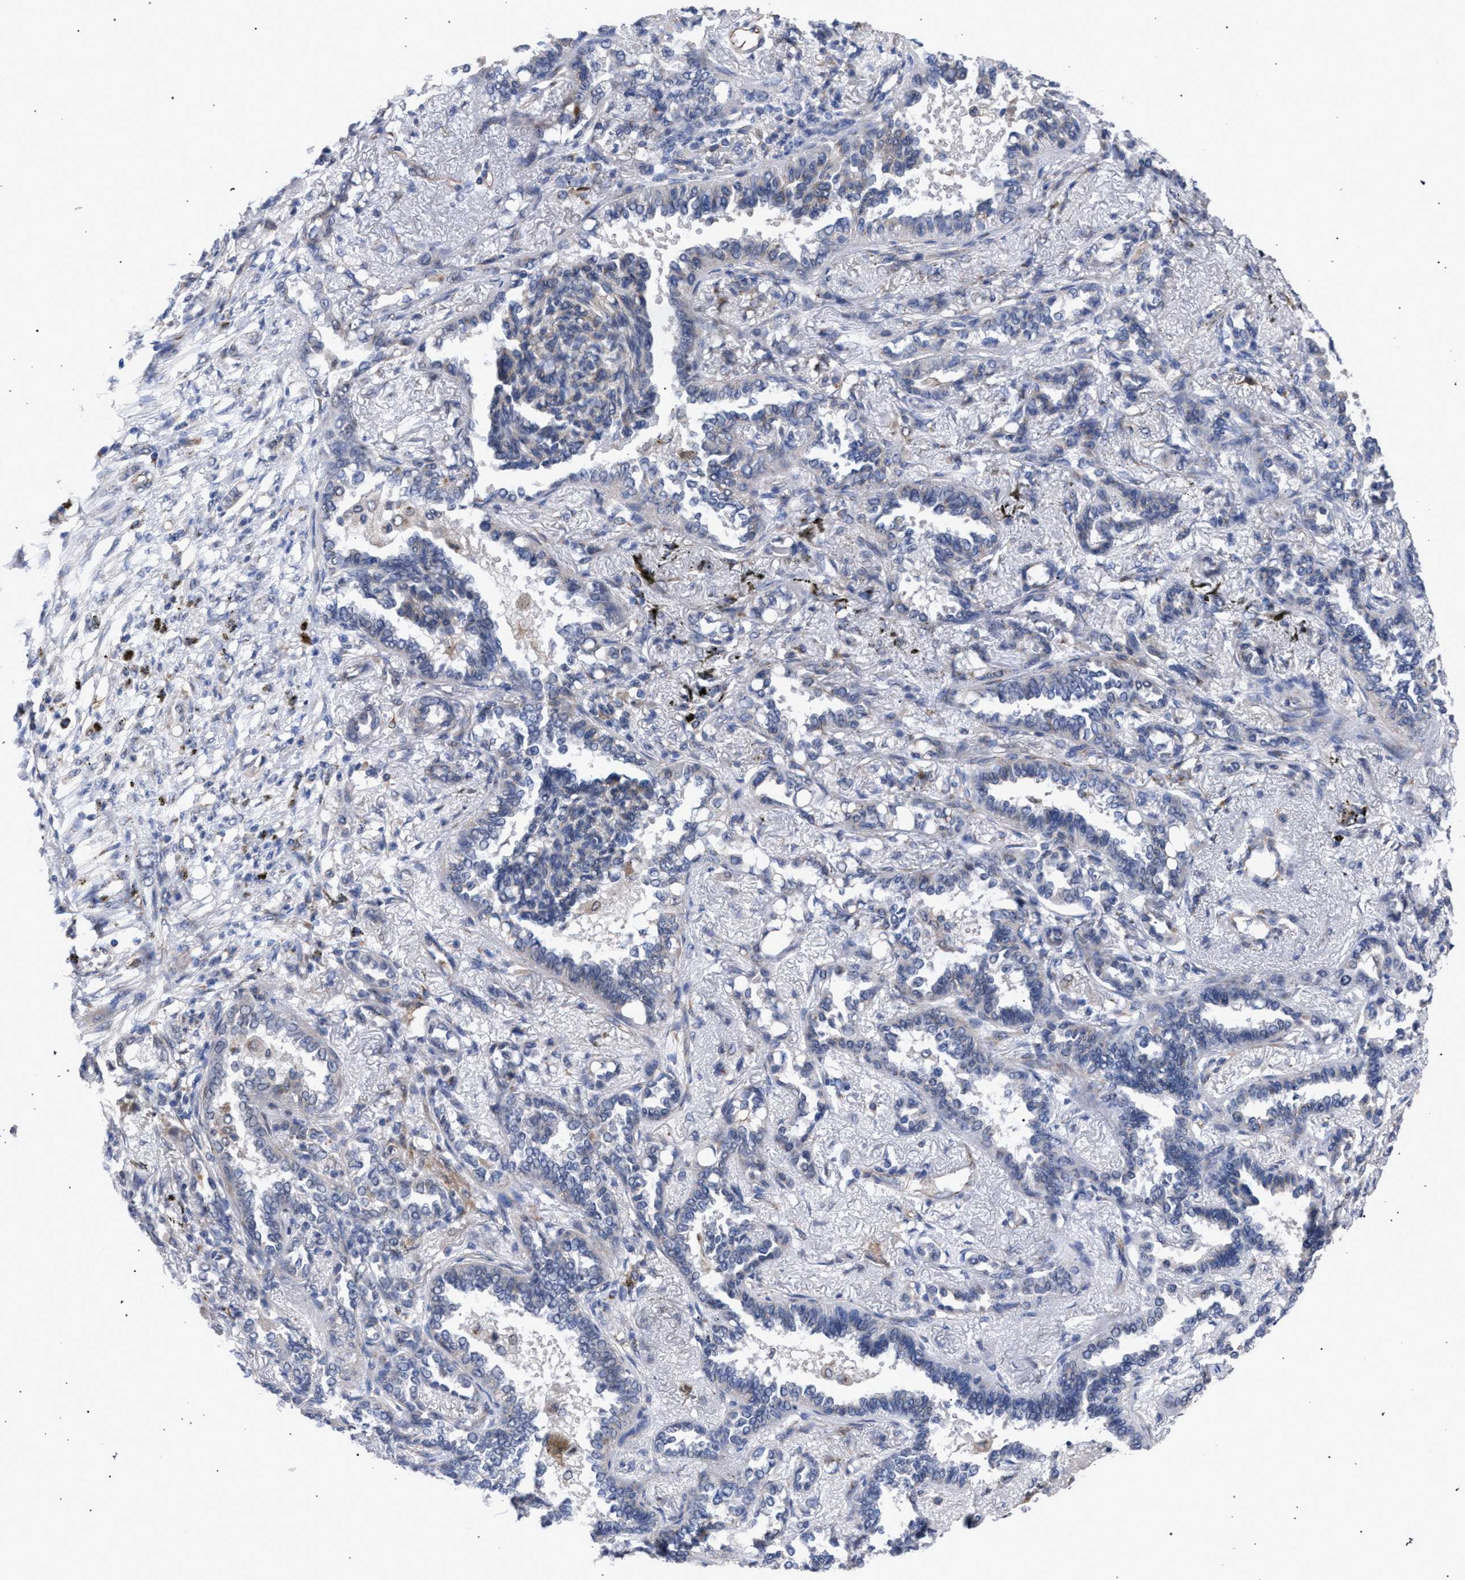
{"staining": {"intensity": "negative", "quantity": "none", "location": "none"}, "tissue": "lung cancer", "cell_type": "Tumor cells", "image_type": "cancer", "snomed": [{"axis": "morphology", "description": "Adenocarcinoma, NOS"}, {"axis": "topography", "description": "Lung"}], "caption": "This is an immunohistochemistry (IHC) image of human lung adenocarcinoma. There is no expression in tumor cells.", "gene": "GOLGA2", "patient": {"sex": "male", "age": 59}}